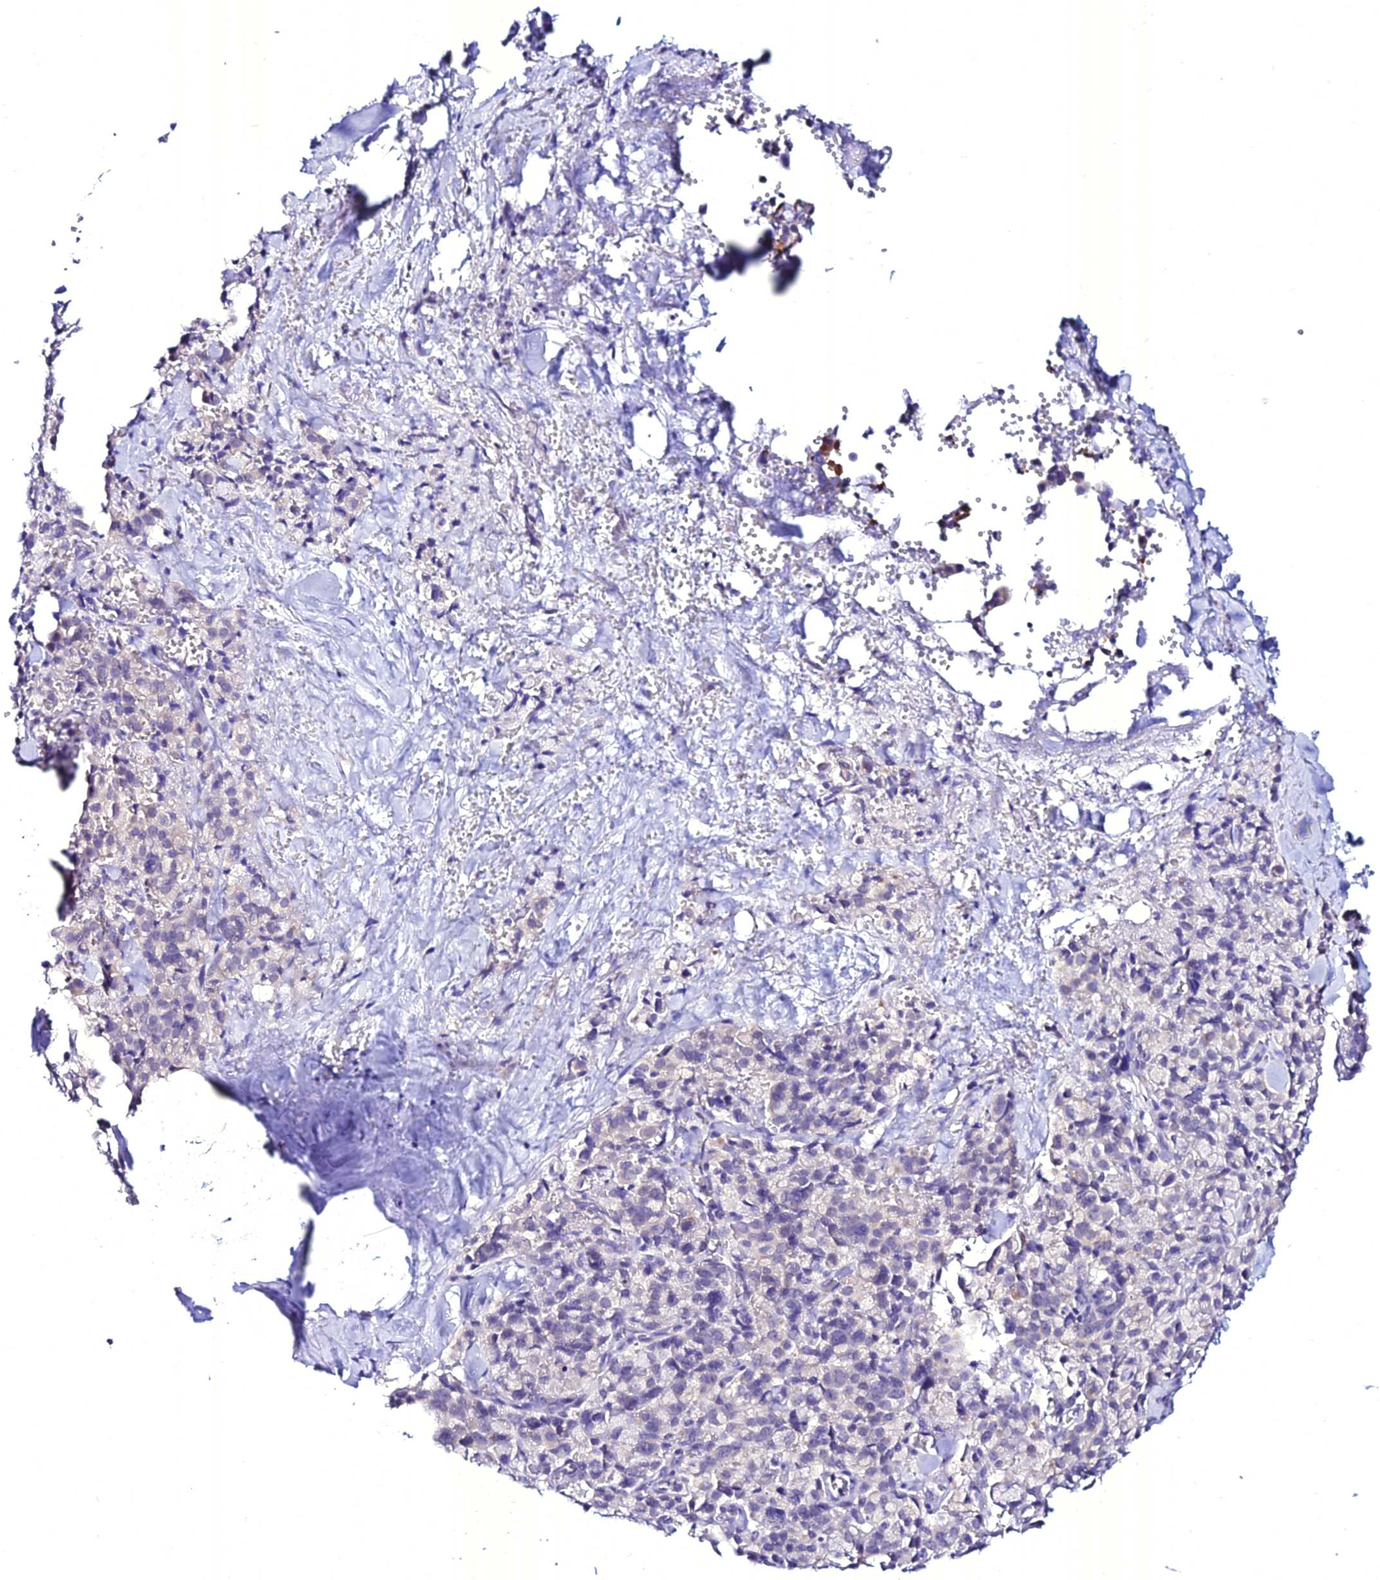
{"staining": {"intensity": "negative", "quantity": "none", "location": "none"}, "tissue": "pancreatic cancer", "cell_type": "Tumor cells", "image_type": "cancer", "snomed": [{"axis": "morphology", "description": "Adenocarcinoma, NOS"}, {"axis": "topography", "description": "Pancreas"}], "caption": "The image demonstrates no staining of tumor cells in pancreatic cancer.", "gene": "ATG16L2", "patient": {"sex": "male", "age": 65}}